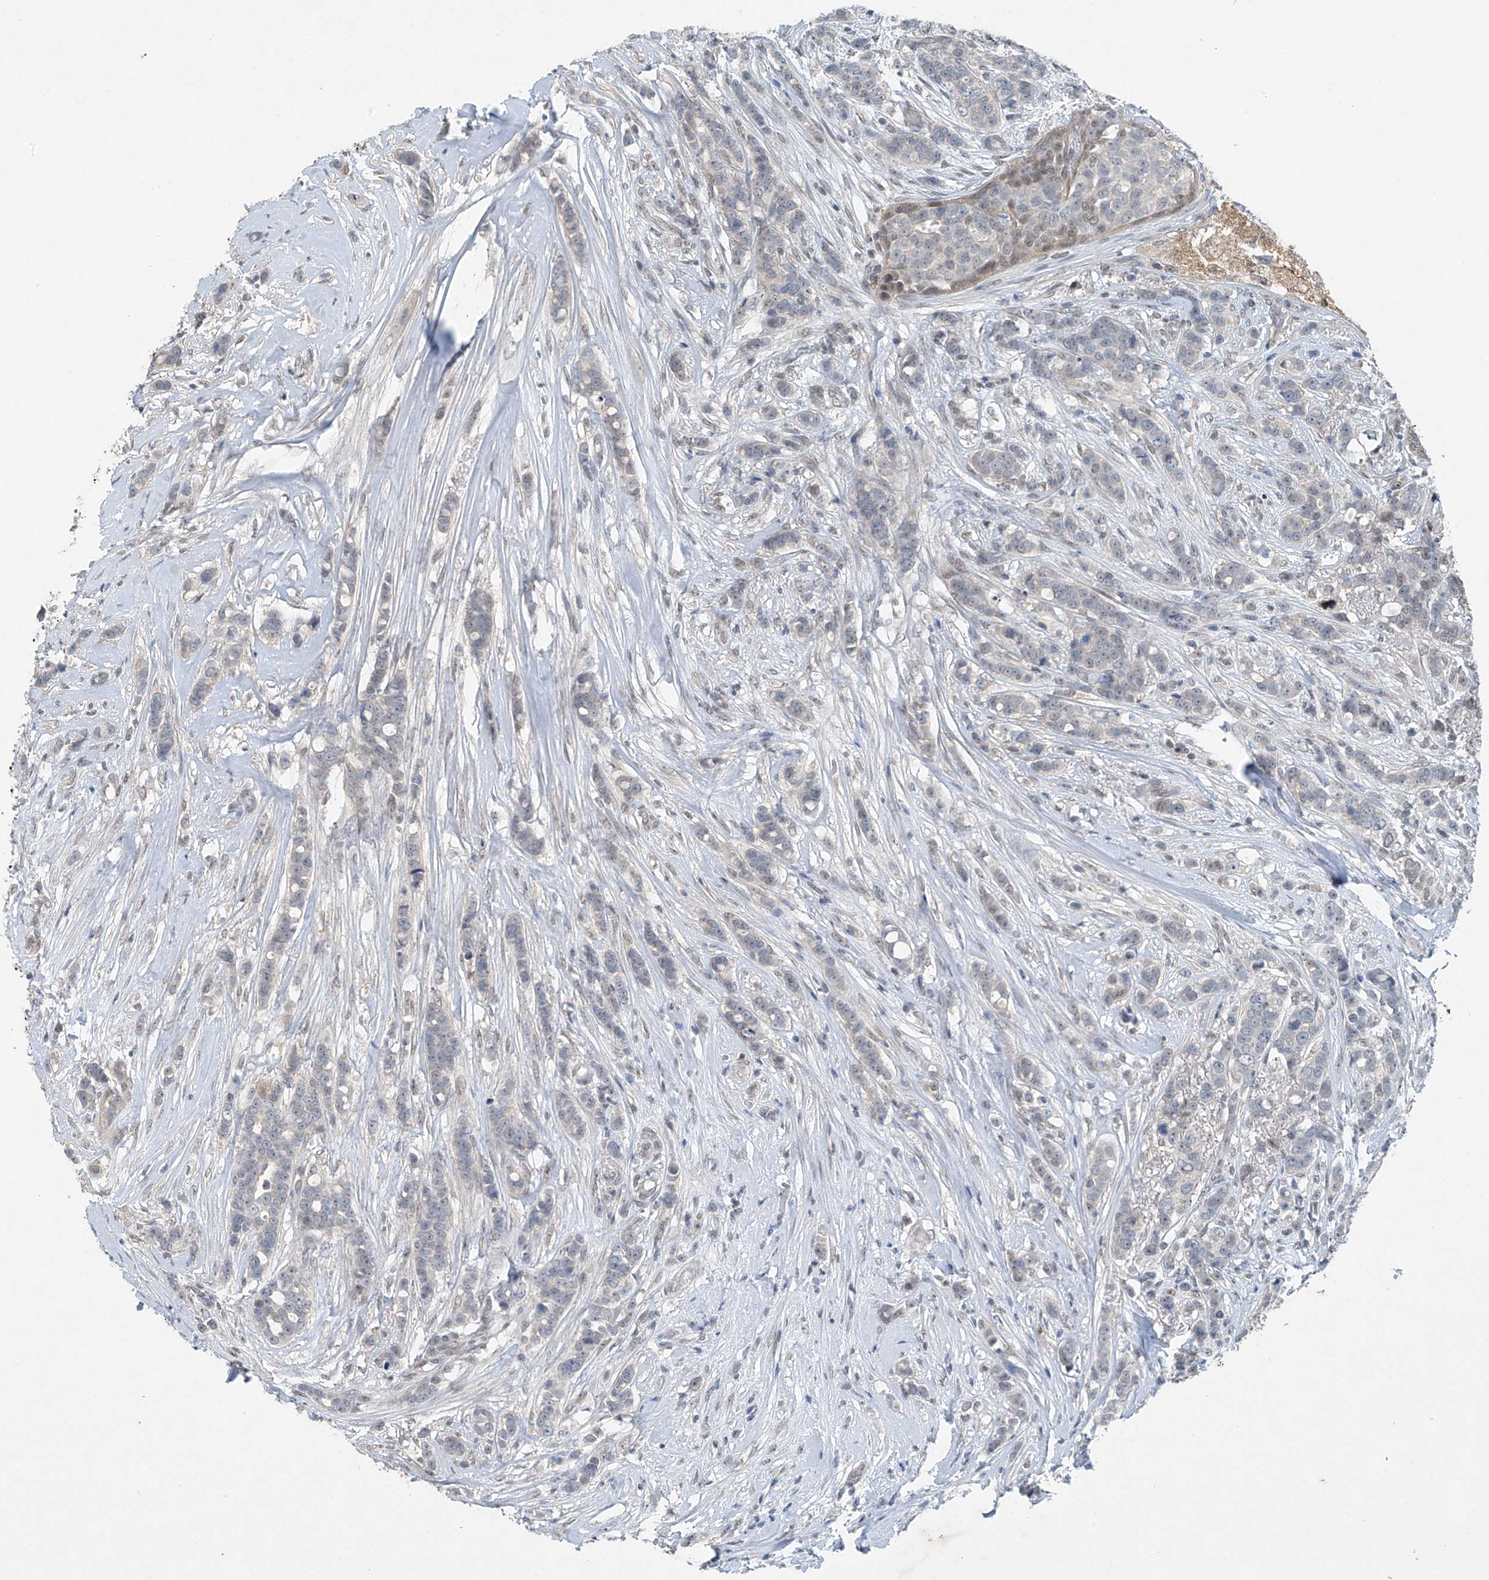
{"staining": {"intensity": "negative", "quantity": "none", "location": "none"}, "tissue": "breast cancer", "cell_type": "Tumor cells", "image_type": "cancer", "snomed": [{"axis": "morphology", "description": "Lobular carcinoma"}, {"axis": "topography", "description": "Breast"}], "caption": "The micrograph displays no significant positivity in tumor cells of lobular carcinoma (breast).", "gene": "TAF8", "patient": {"sex": "female", "age": 51}}